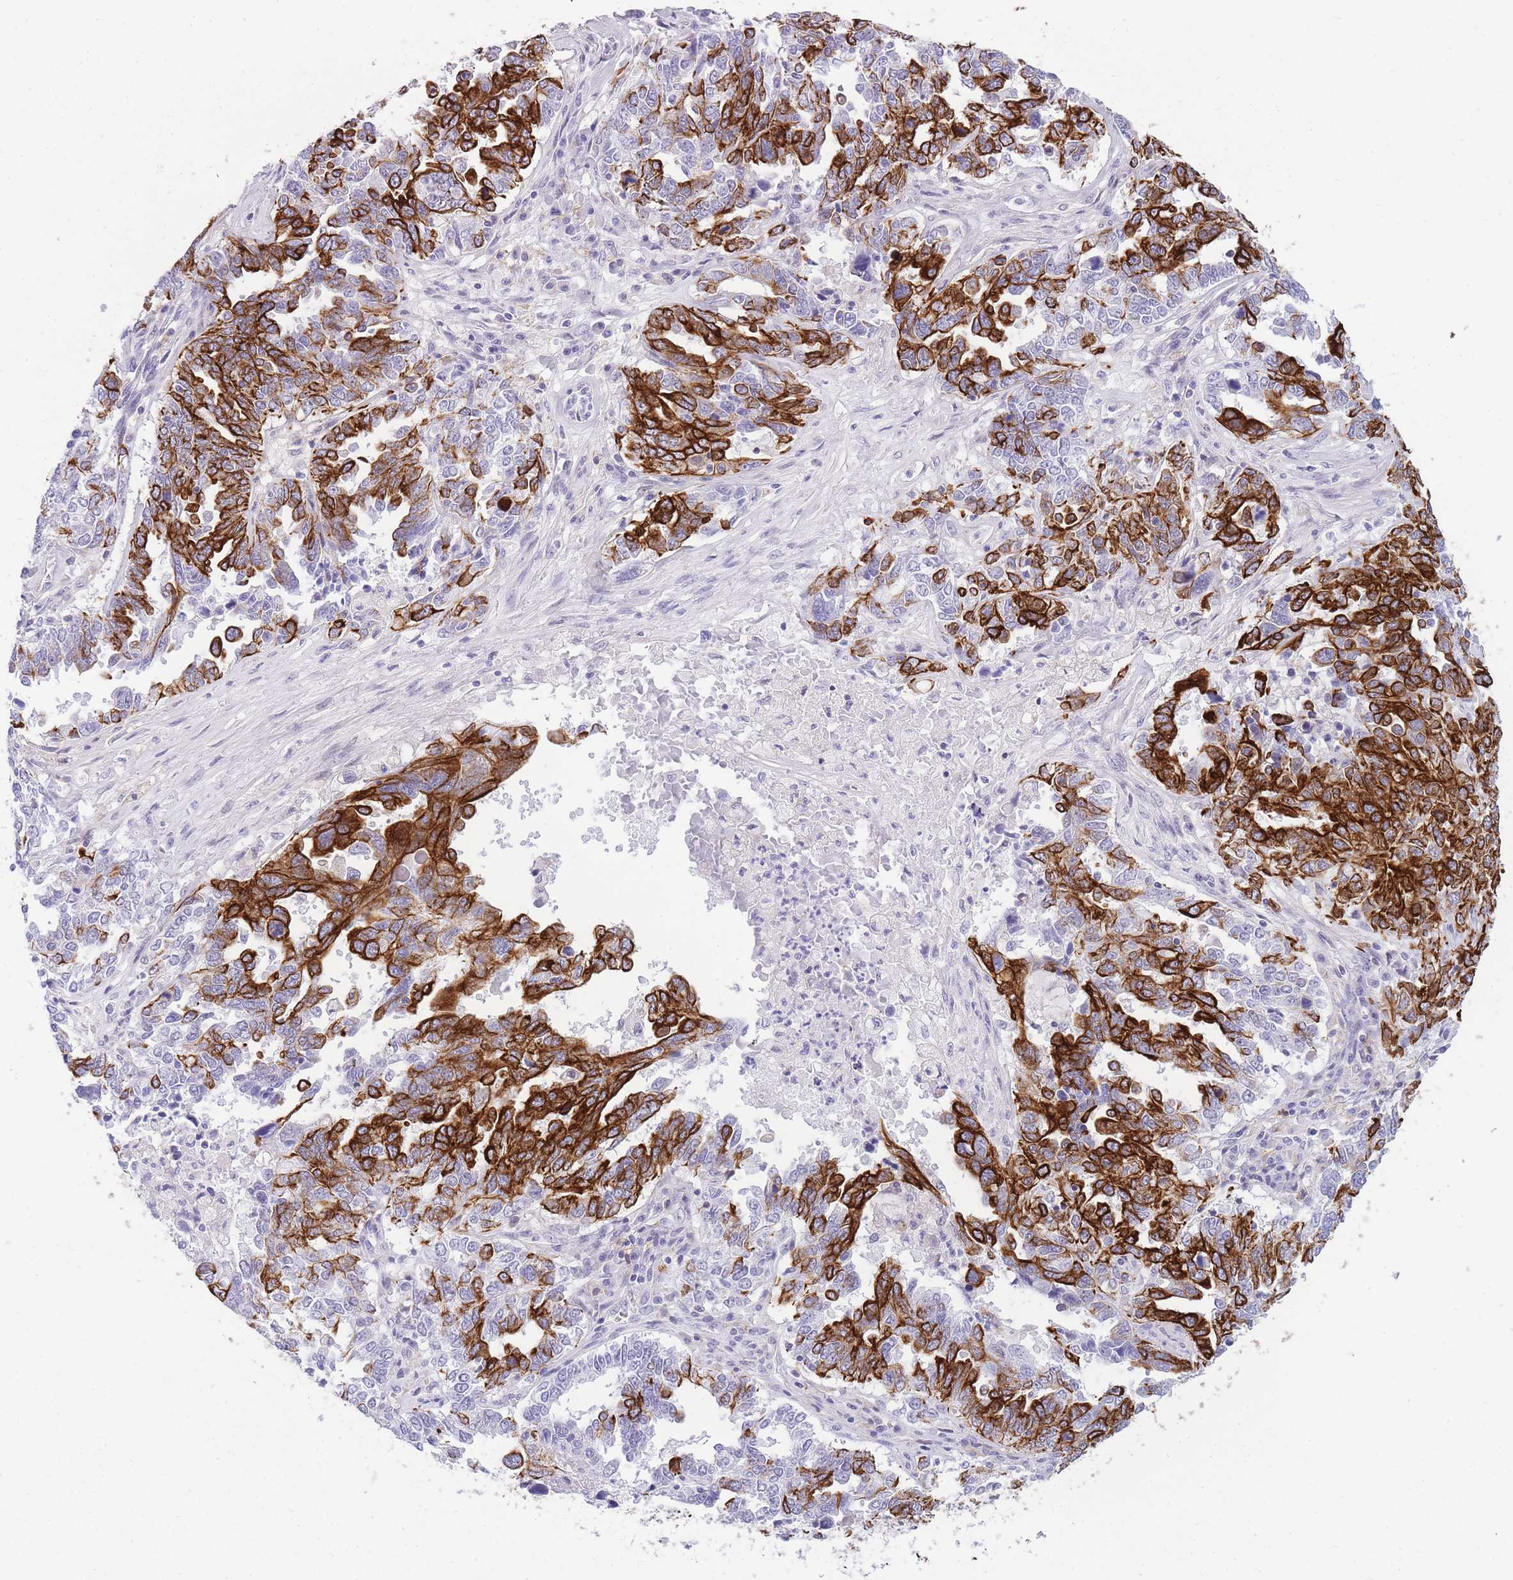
{"staining": {"intensity": "strong", "quantity": ">75%", "location": "cytoplasmic/membranous"}, "tissue": "ovarian cancer", "cell_type": "Tumor cells", "image_type": "cancer", "snomed": [{"axis": "morphology", "description": "Carcinoma, endometroid"}, {"axis": "topography", "description": "Ovary"}], "caption": "Approximately >75% of tumor cells in human ovarian cancer exhibit strong cytoplasmic/membranous protein expression as visualized by brown immunohistochemical staining.", "gene": "RADX", "patient": {"sex": "female", "age": 62}}